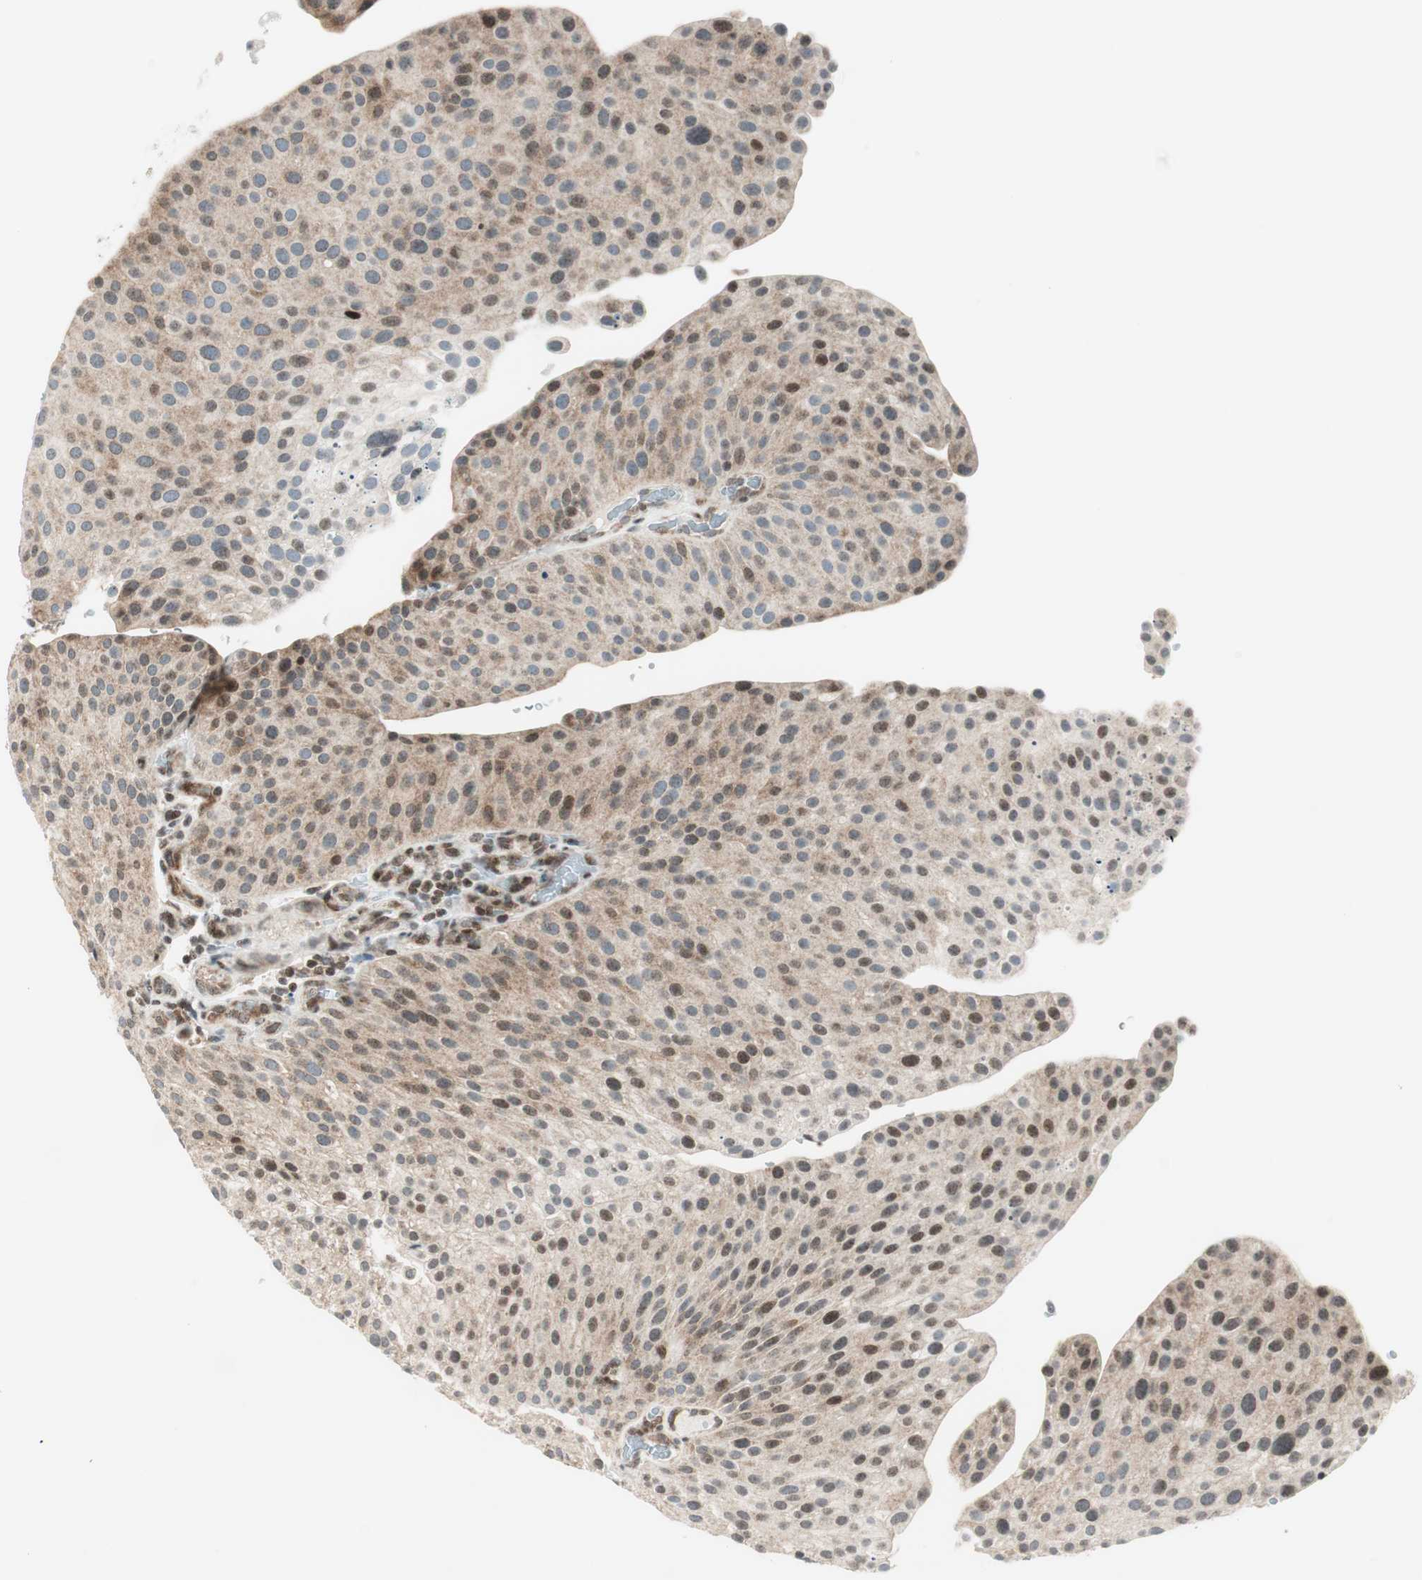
{"staining": {"intensity": "moderate", "quantity": "25%-75%", "location": "cytoplasmic/membranous,nuclear"}, "tissue": "urothelial cancer", "cell_type": "Tumor cells", "image_type": "cancer", "snomed": [{"axis": "morphology", "description": "Urothelial carcinoma, Low grade"}, {"axis": "topography", "description": "Smooth muscle"}, {"axis": "topography", "description": "Urinary bladder"}], "caption": "The immunohistochemical stain shows moderate cytoplasmic/membranous and nuclear expression in tumor cells of urothelial cancer tissue. The staining is performed using DAB (3,3'-diaminobenzidine) brown chromogen to label protein expression. The nuclei are counter-stained blue using hematoxylin.", "gene": "TPT1", "patient": {"sex": "male", "age": 60}}